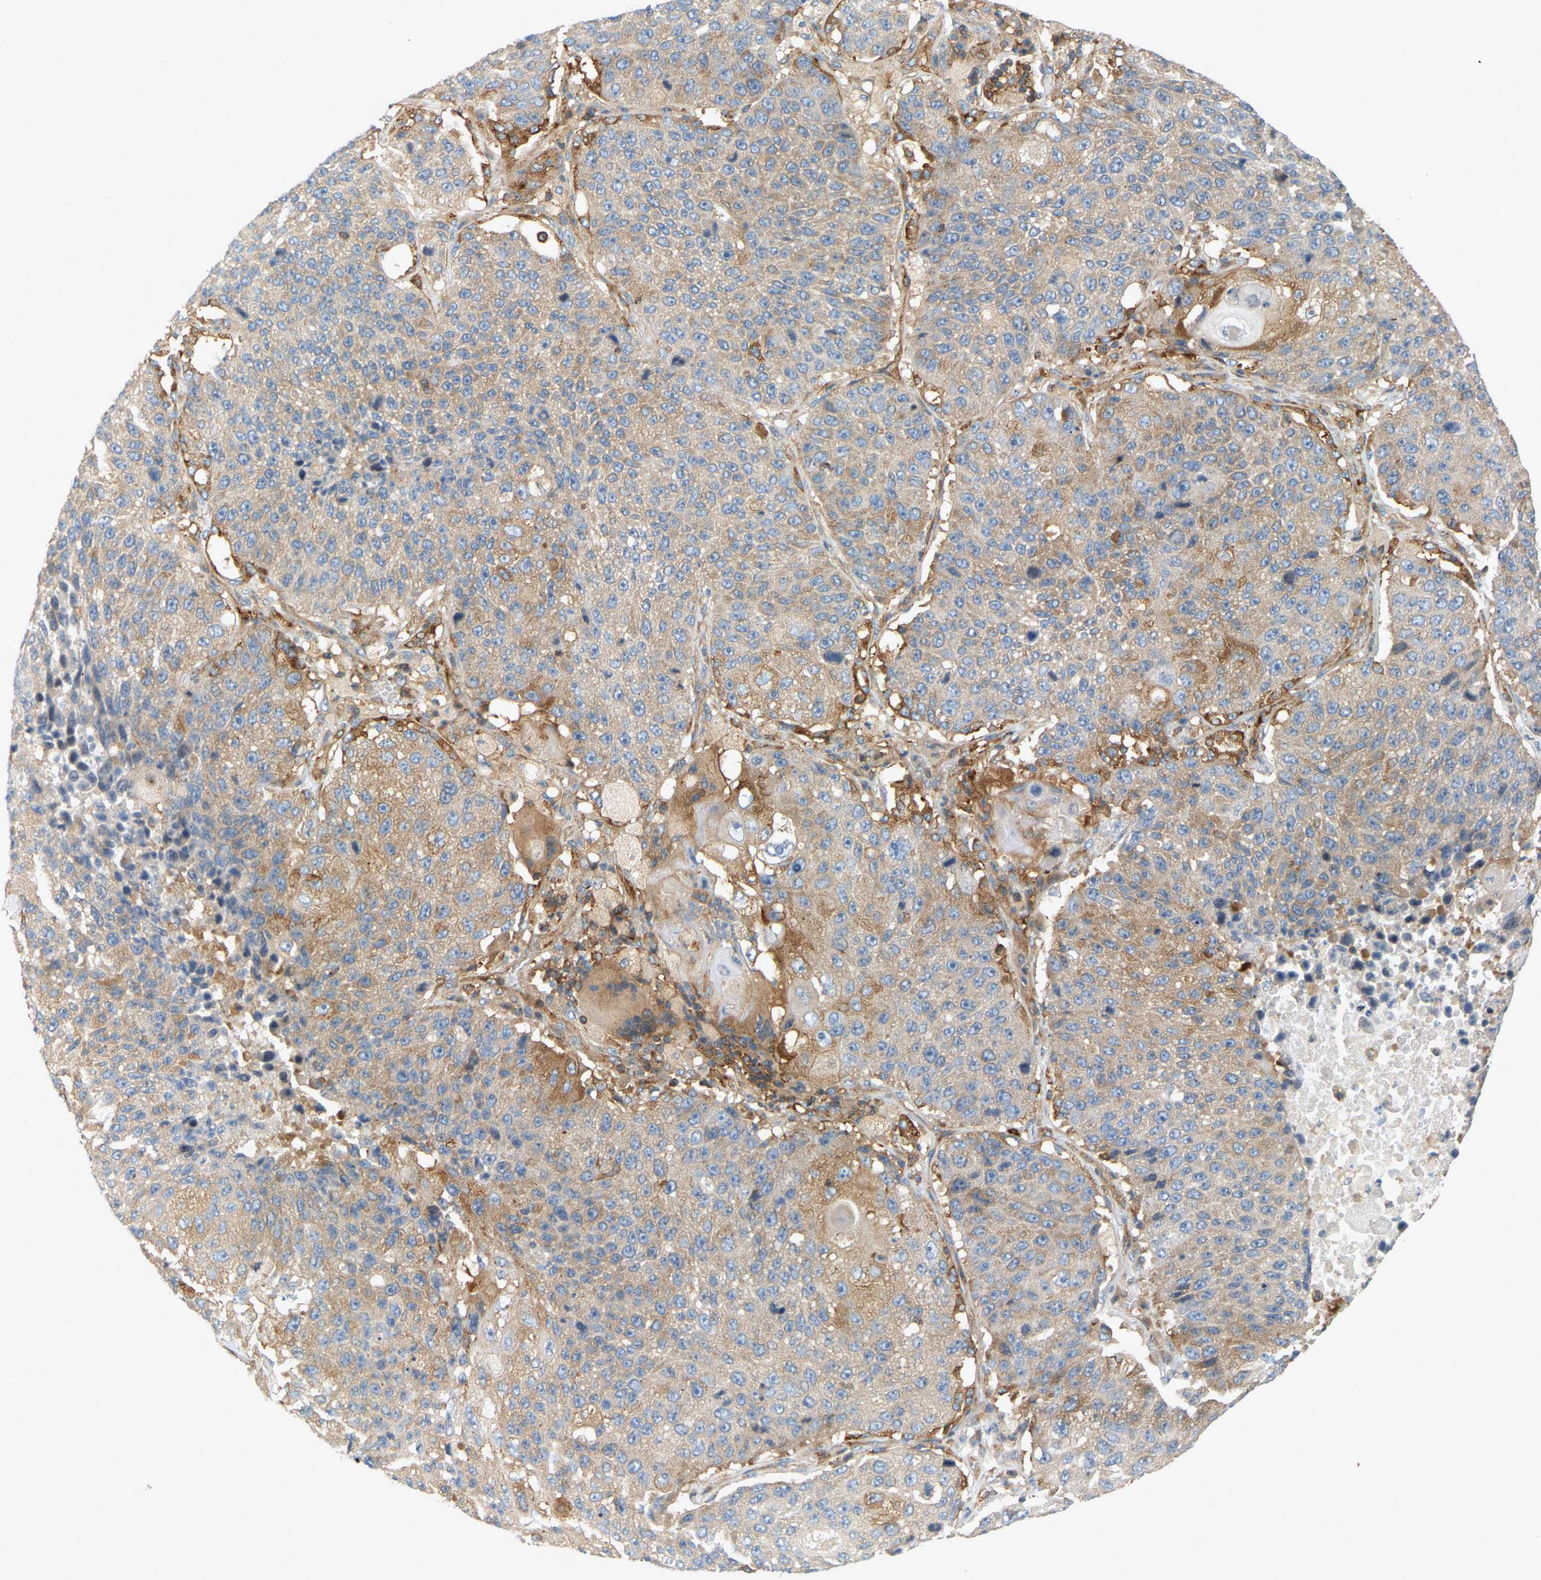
{"staining": {"intensity": "moderate", "quantity": "25%-75%", "location": "cytoplasmic/membranous"}, "tissue": "lung cancer", "cell_type": "Tumor cells", "image_type": "cancer", "snomed": [{"axis": "morphology", "description": "Squamous cell carcinoma, NOS"}, {"axis": "topography", "description": "Lung"}], "caption": "An image of human lung cancer (squamous cell carcinoma) stained for a protein reveals moderate cytoplasmic/membranous brown staining in tumor cells.", "gene": "AKAP13", "patient": {"sex": "male", "age": 61}}